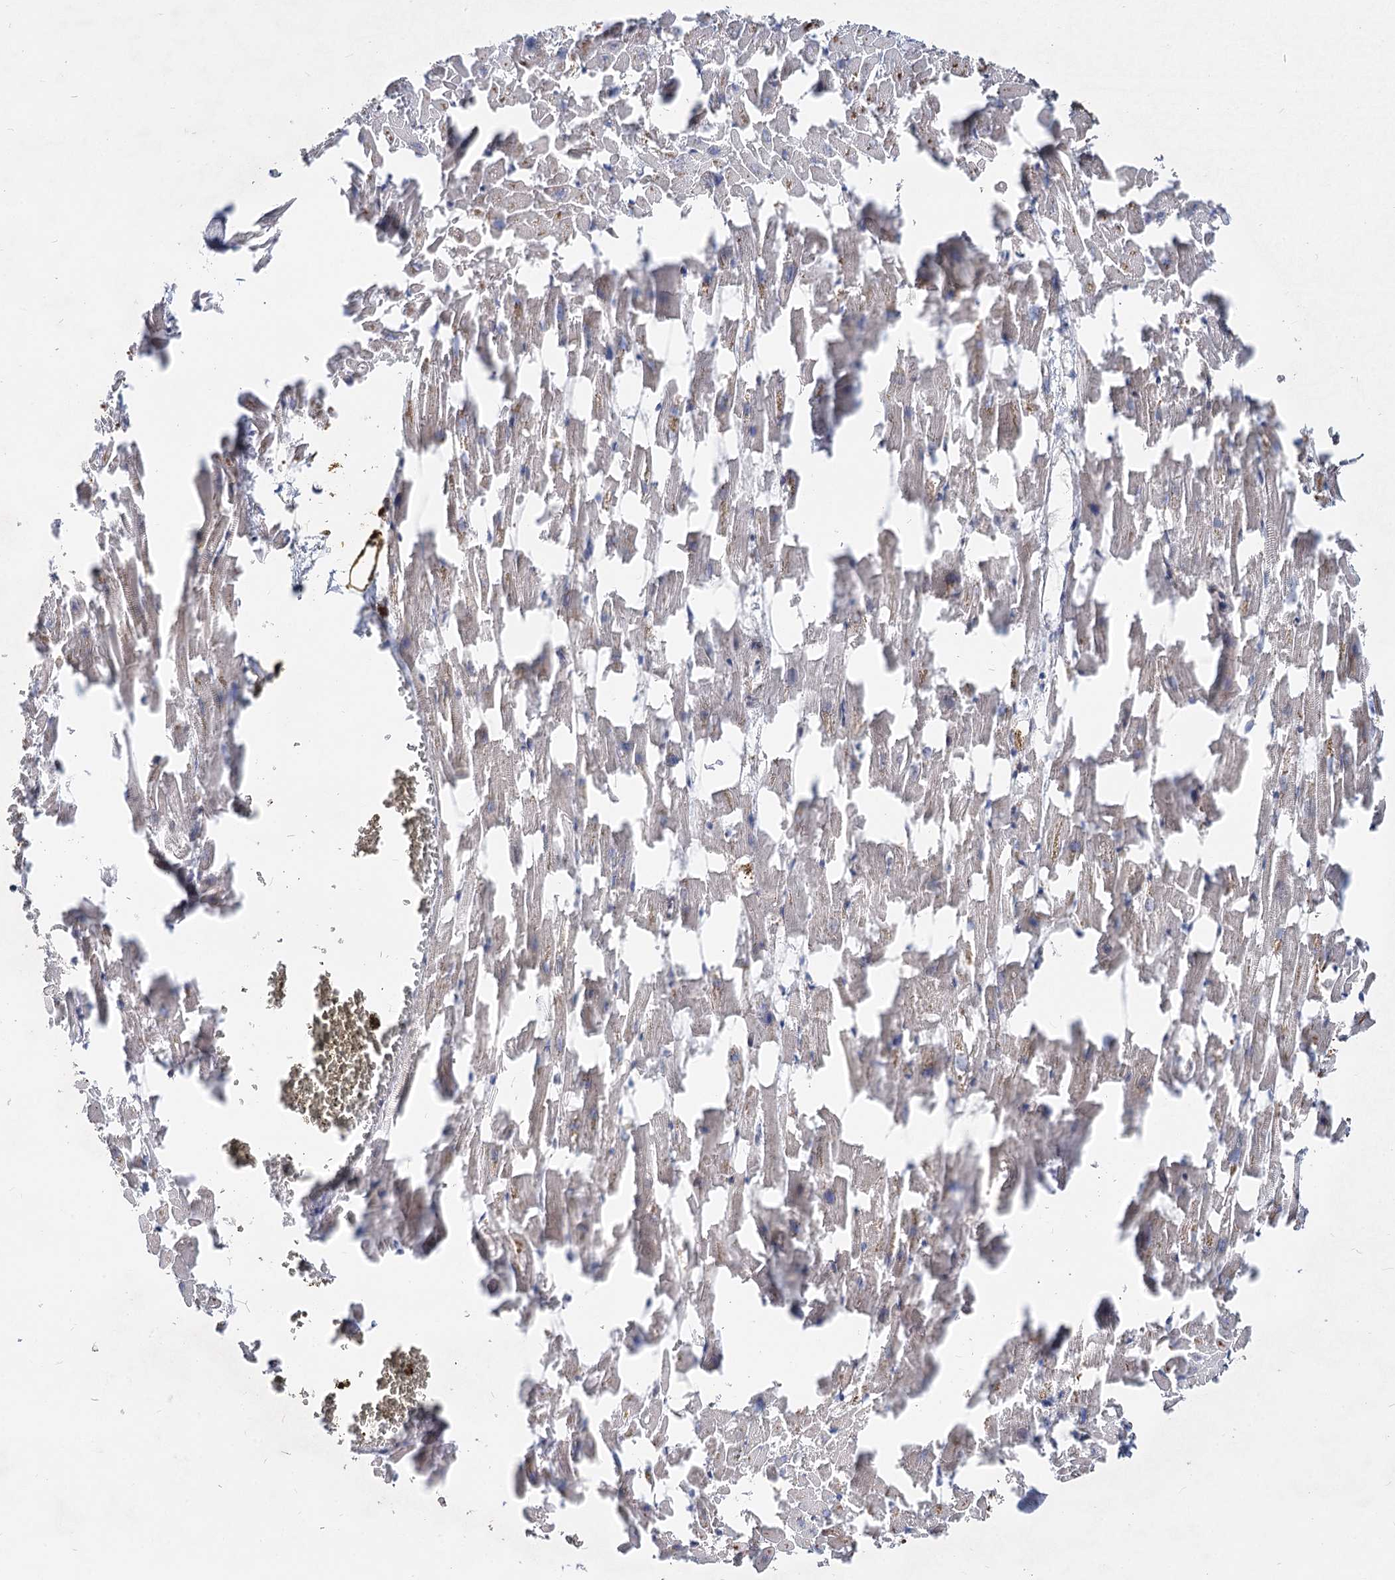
{"staining": {"intensity": "moderate", "quantity": "25%-75%", "location": "cytoplasmic/membranous"}, "tissue": "heart muscle", "cell_type": "Cardiomyocytes", "image_type": "normal", "snomed": [{"axis": "morphology", "description": "Normal tissue, NOS"}, {"axis": "topography", "description": "Heart"}], "caption": "A brown stain labels moderate cytoplasmic/membranous expression of a protein in cardiomyocytes of unremarkable human heart muscle. The protein of interest is stained brown, and the nuclei are stained in blue (DAB IHC with brightfield microscopy, high magnification).", "gene": "SPART", "patient": {"sex": "female", "age": 64}}